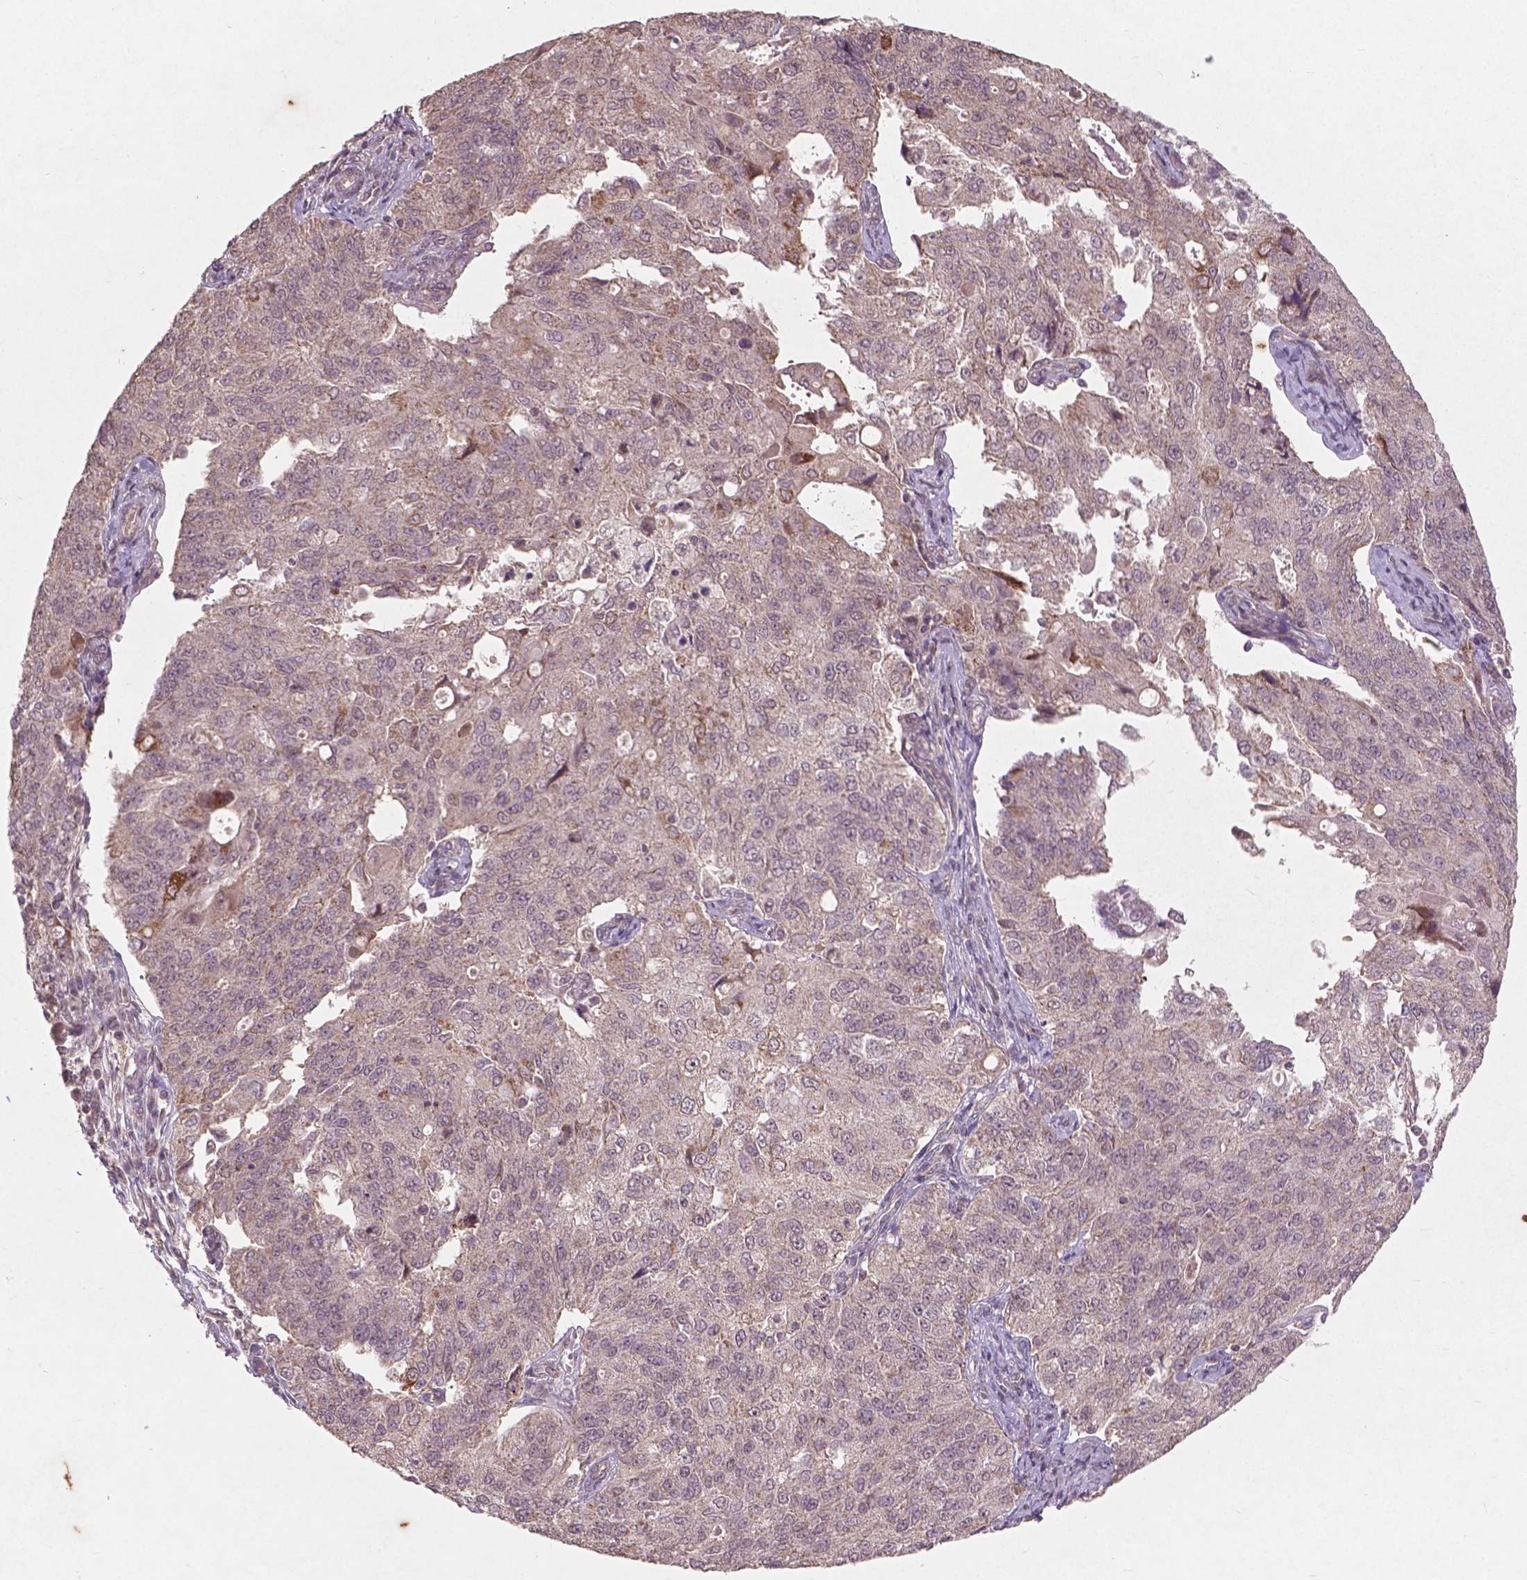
{"staining": {"intensity": "negative", "quantity": "none", "location": "none"}, "tissue": "endometrial cancer", "cell_type": "Tumor cells", "image_type": "cancer", "snomed": [{"axis": "morphology", "description": "Adenocarcinoma, NOS"}, {"axis": "topography", "description": "Endometrium"}], "caption": "DAB immunohistochemical staining of endometrial cancer shows no significant positivity in tumor cells.", "gene": "SMAD2", "patient": {"sex": "female", "age": 43}}